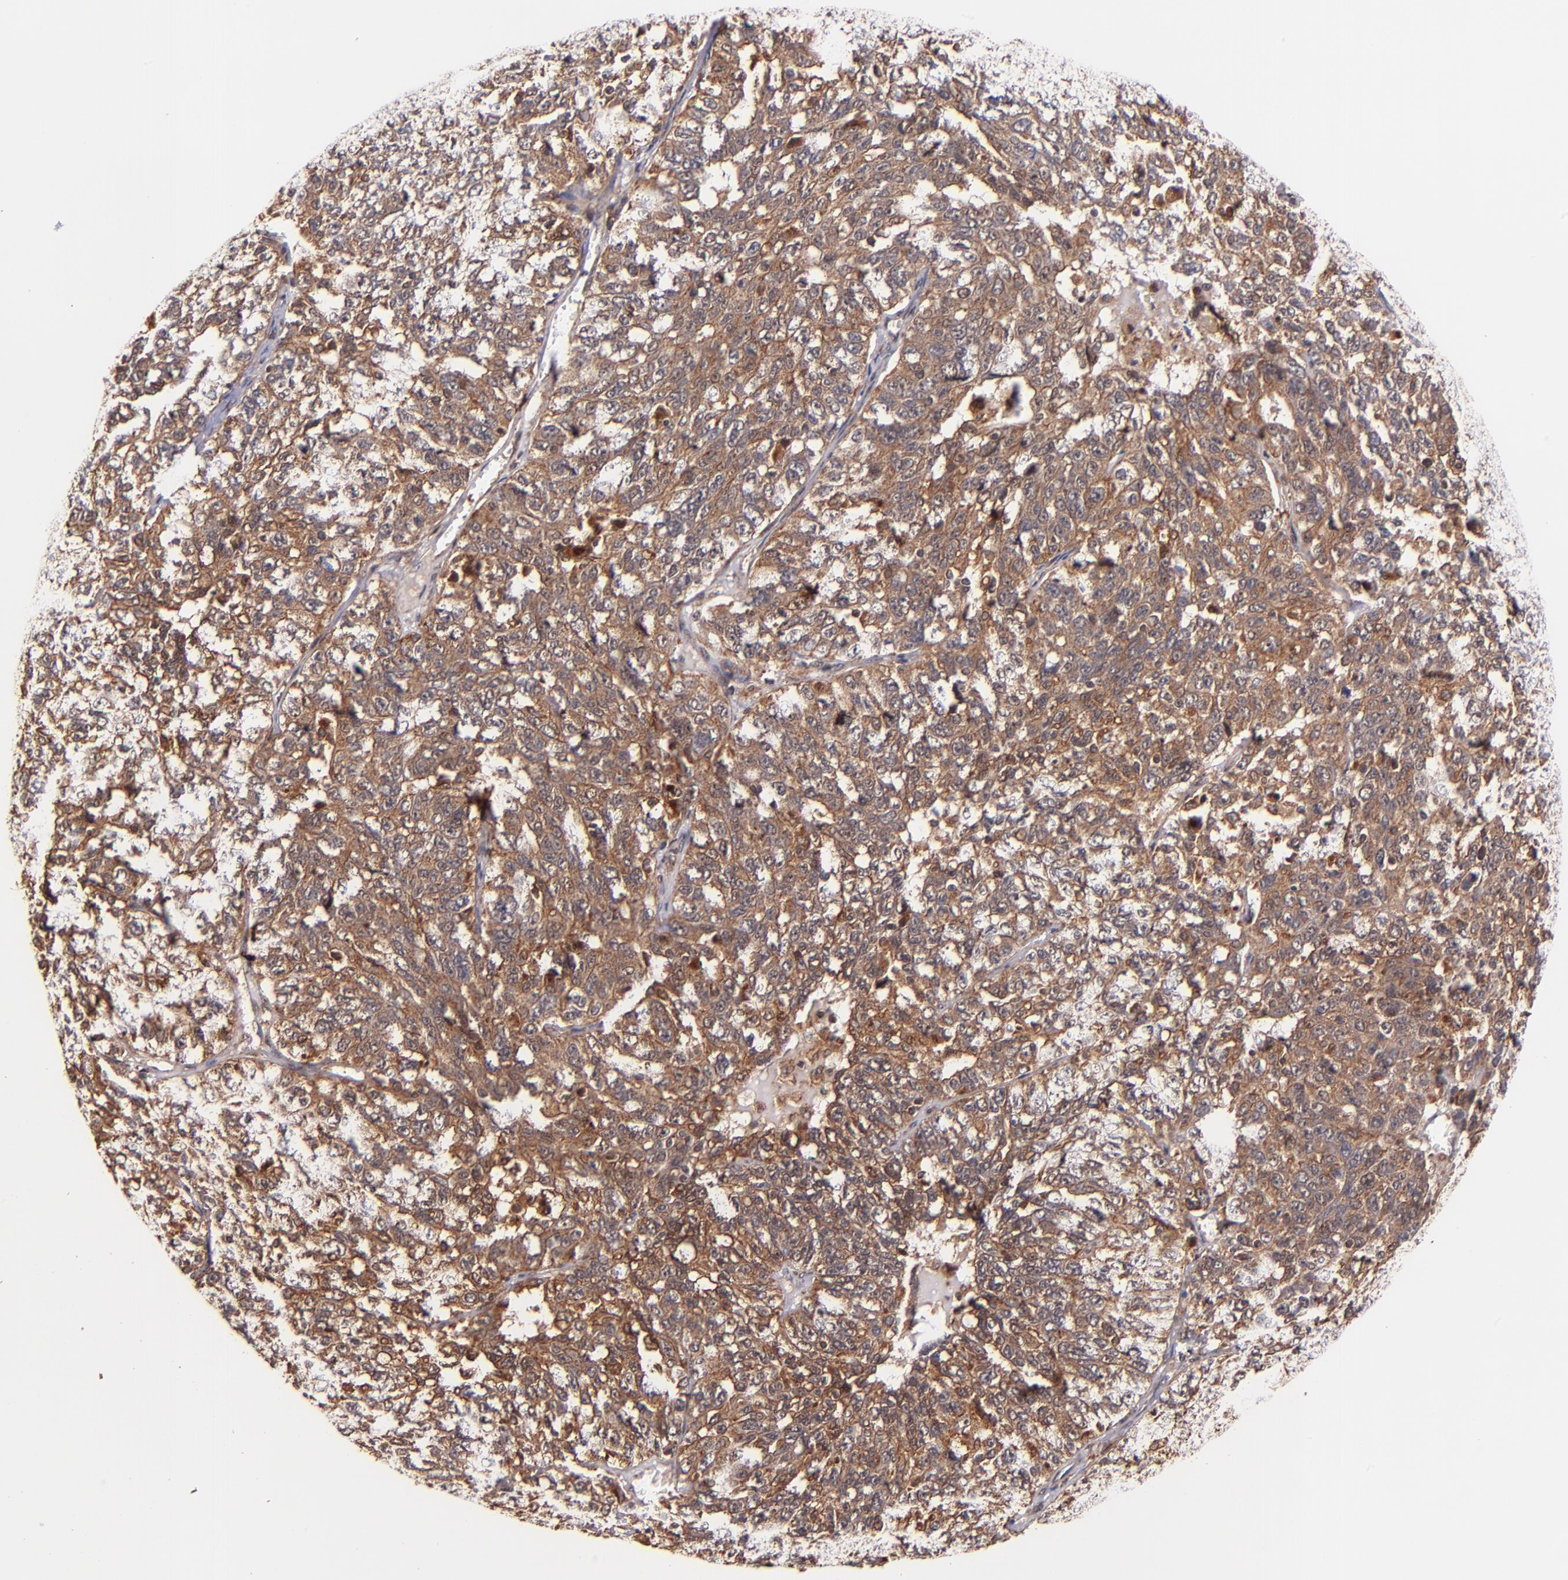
{"staining": {"intensity": "moderate", "quantity": ">75%", "location": "cytoplasmic/membranous"}, "tissue": "ovarian cancer", "cell_type": "Tumor cells", "image_type": "cancer", "snomed": [{"axis": "morphology", "description": "Cystadenocarcinoma, serous, NOS"}, {"axis": "topography", "description": "Ovary"}], "caption": "Immunohistochemistry (IHC) (DAB) staining of human serous cystadenocarcinoma (ovarian) exhibits moderate cytoplasmic/membranous protein expression in about >75% of tumor cells.", "gene": "STX8", "patient": {"sex": "female", "age": 71}}